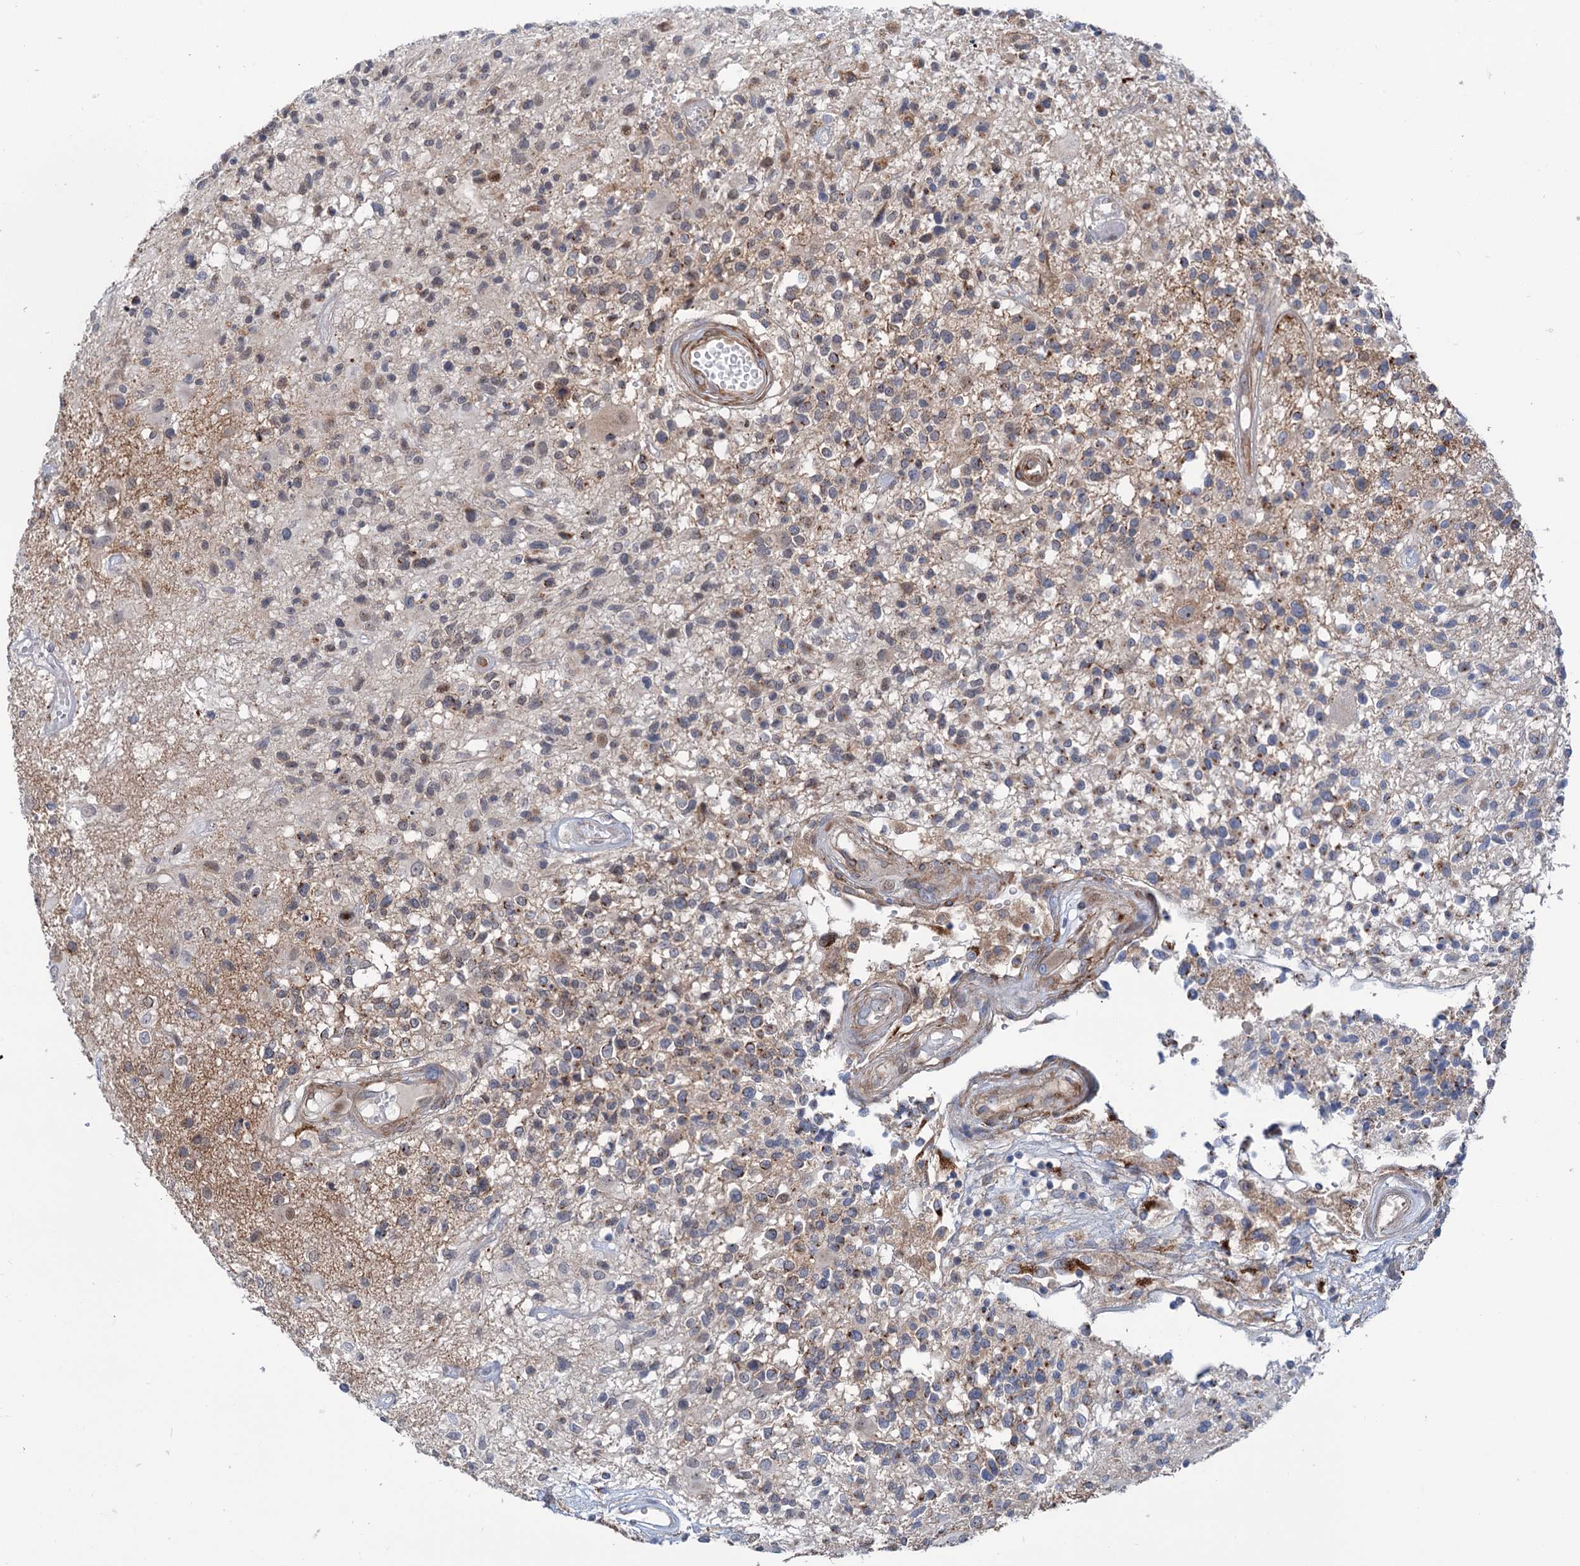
{"staining": {"intensity": "moderate", "quantity": "<25%", "location": "cytoplasmic/membranous"}, "tissue": "glioma", "cell_type": "Tumor cells", "image_type": "cancer", "snomed": [{"axis": "morphology", "description": "Glioma, malignant, High grade"}, {"axis": "morphology", "description": "Glioblastoma, NOS"}, {"axis": "topography", "description": "Brain"}], "caption": "An image showing moderate cytoplasmic/membranous expression in approximately <25% of tumor cells in glioma, as visualized by brown immunohistochemical staining.", "gene": "ELP4", "patient": {"sex": "male", "age": 60}}